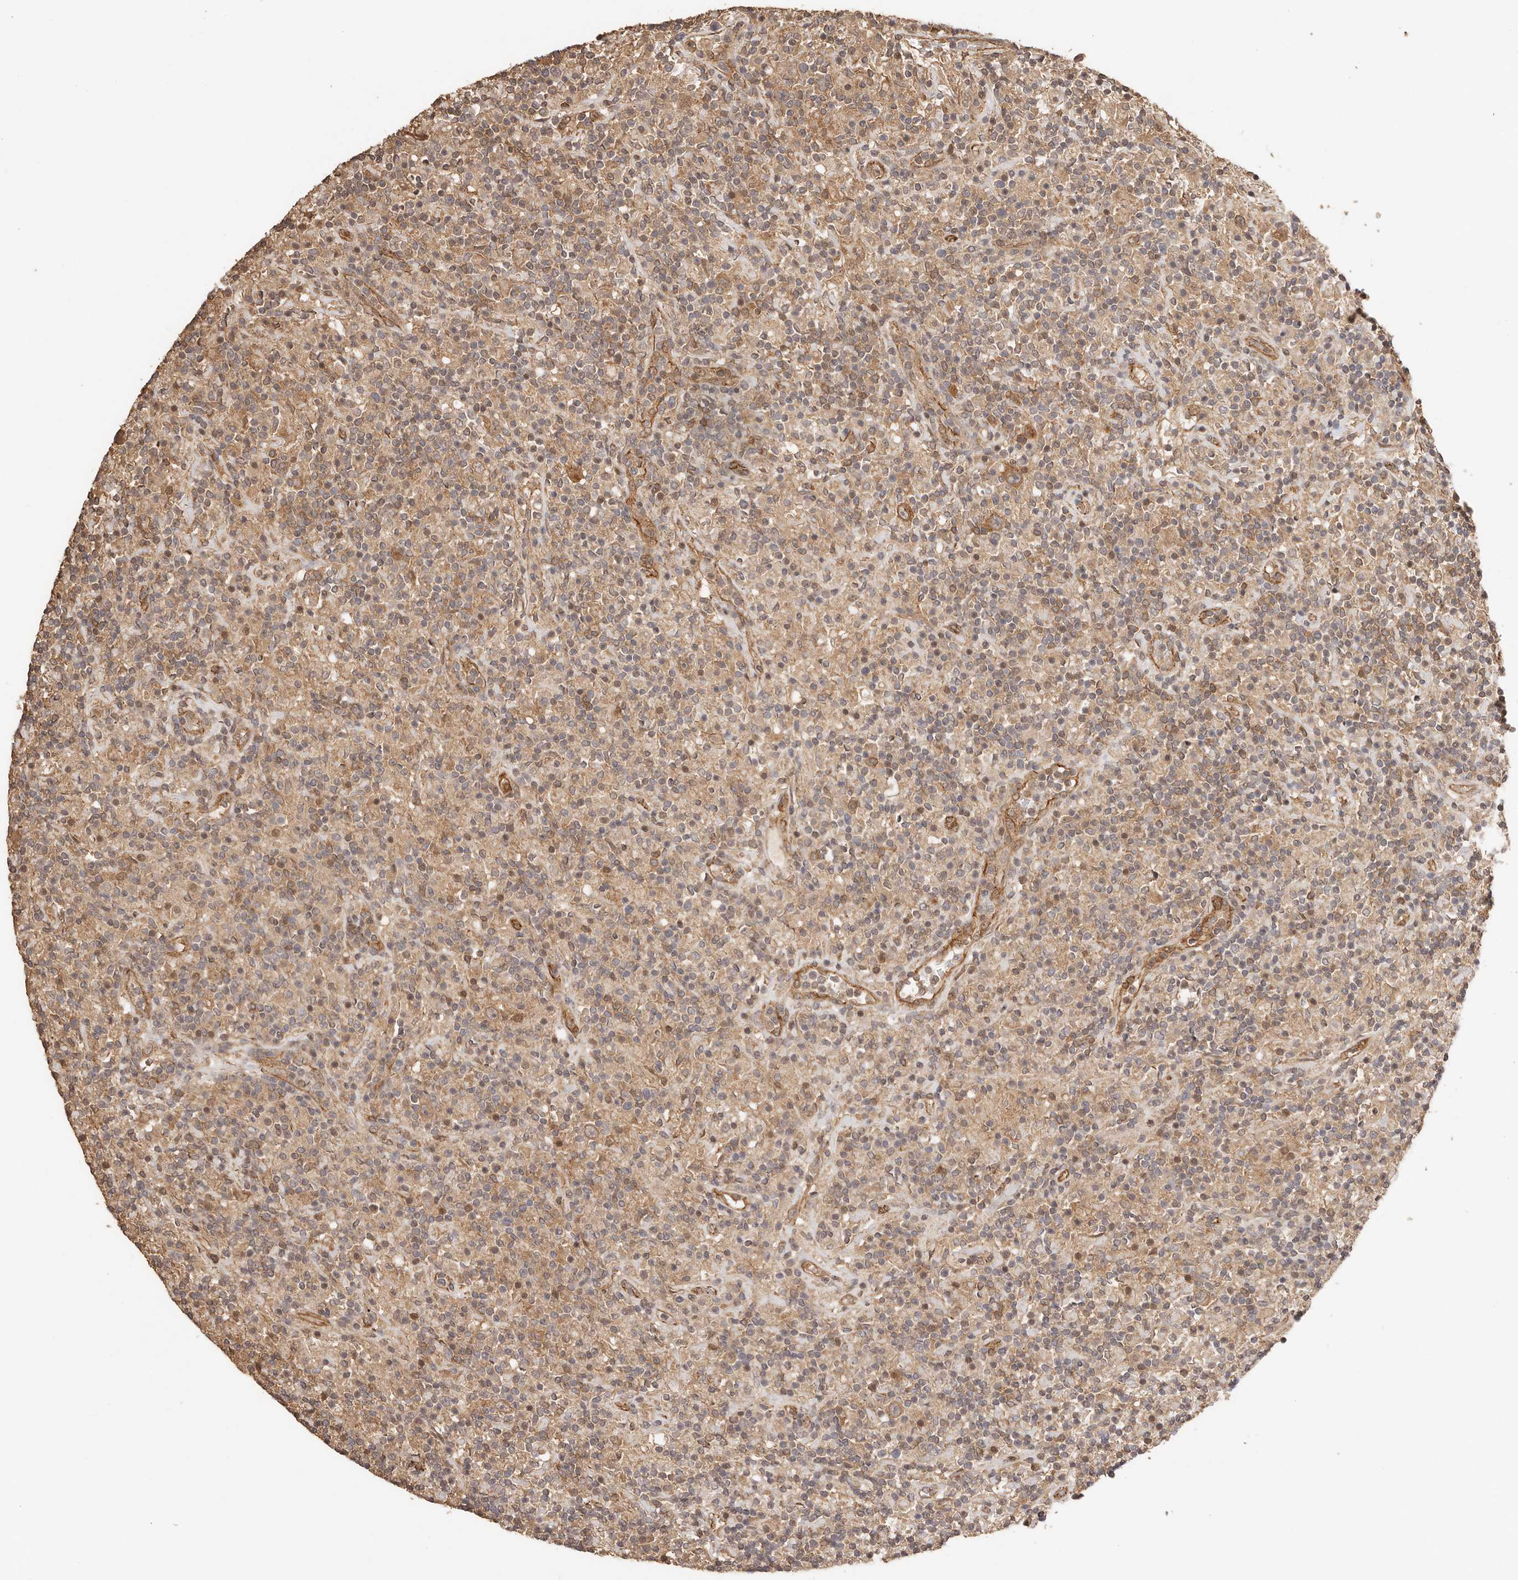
{"staining": {"intensity": "moderate", "quantity": ">75%", "location": "cytoplasmic/membranous"}, "tissue": "lymphoma", "cell_type": "Tumor cells", "image_type": "cancer", "snomed": [{"axis": "morphology", "description": "Hodgkin's disease, NOS"}, {"axis": "topography", "description": "Lymph node"}], "caption": "There is medium levels of moderate cytoplasmic/membranous positivity in tumor cells of Hodgkin's disease, as demonstrated by immunohistochemical staining (brown color).", "gene": "AFDN", "patient": {"sex": "male", "age": 70}}